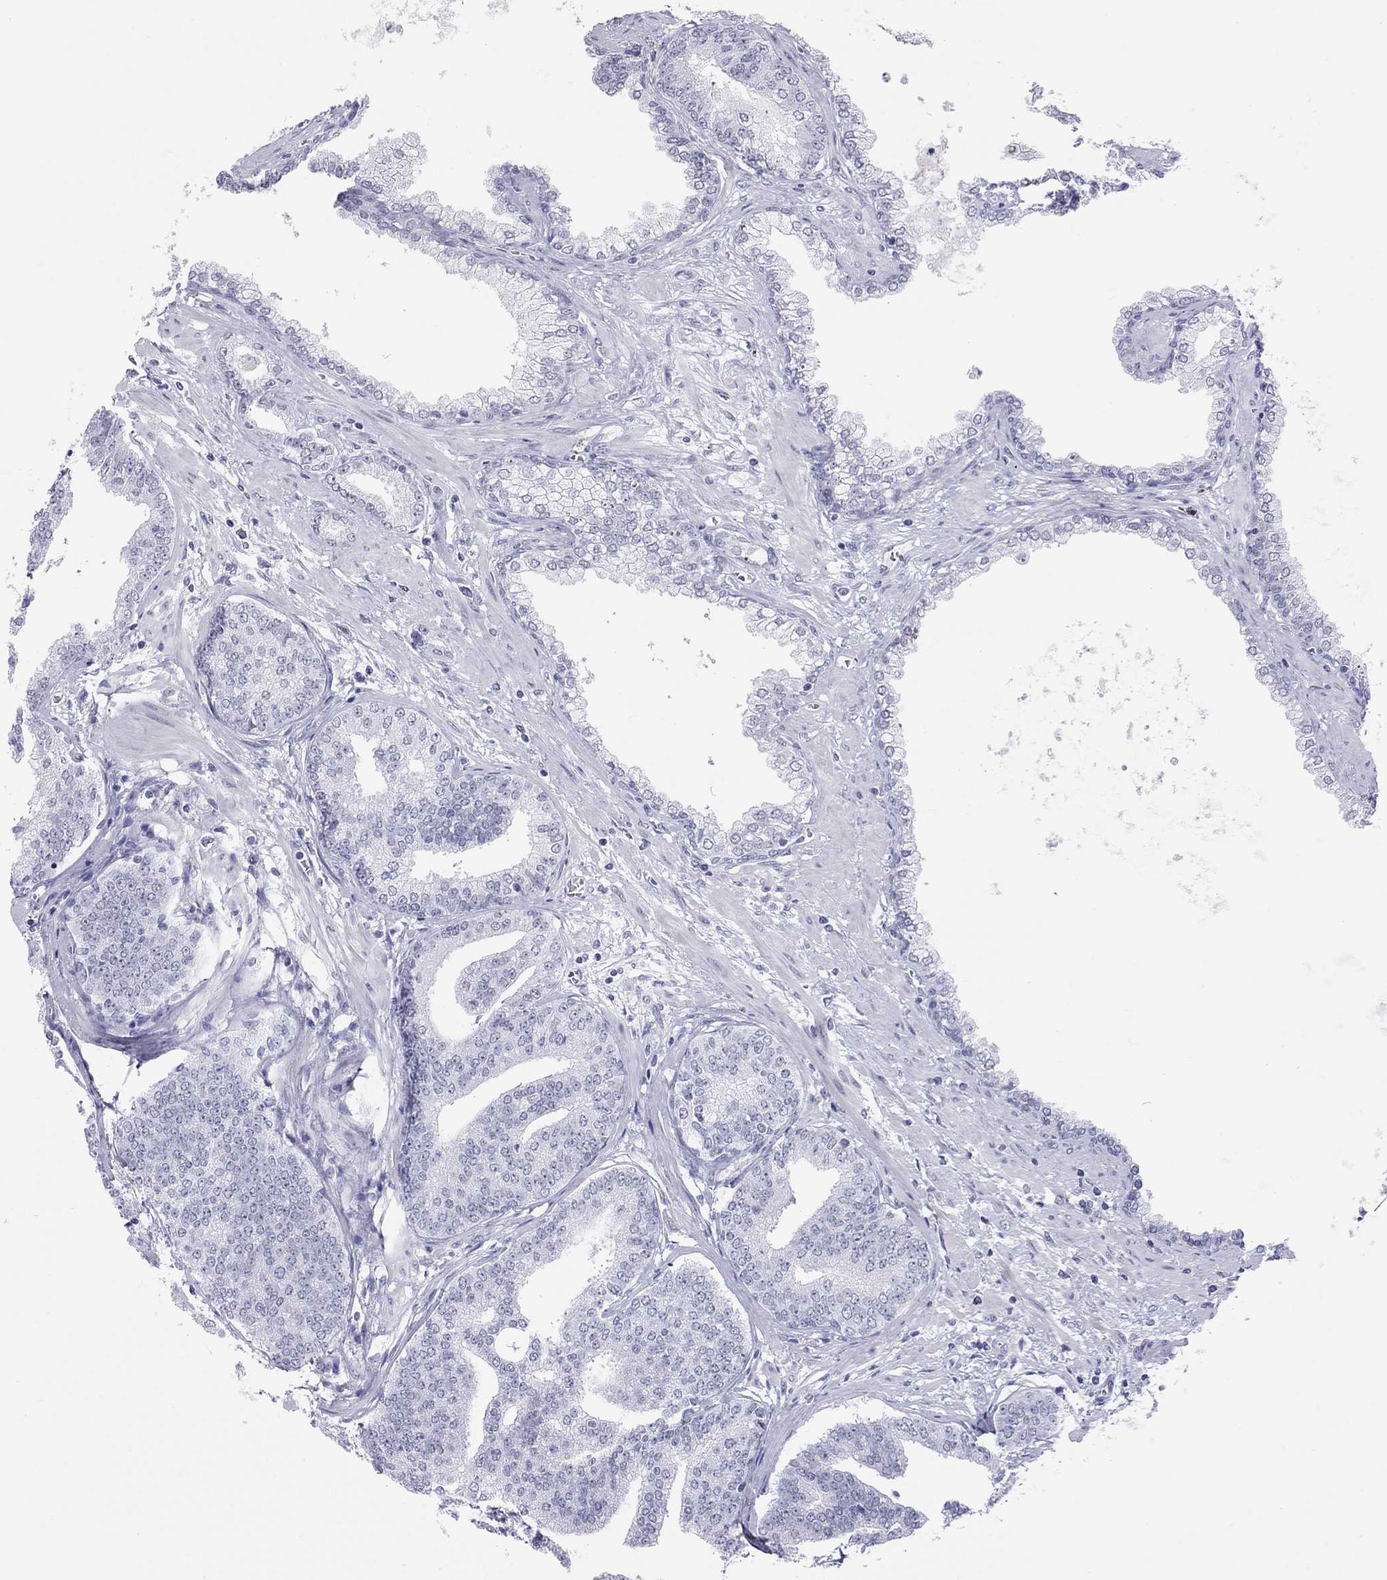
{"staining": {"intensity": "negative", "quantity": "none", "location": "none"}, "tissue": "prostate cancer", "cell_type": "Tumor cells", "image_type": "cancer", "snomed": [{"axis": "morphology", "description": "Adenocarcinoma, NOS"}, {"axis": "topography", "description": "Prostate"}], "caption": "A high-resolution image shows immunohistochemistry staining of prostate cancer, which displays no significant staining in tumor cells.", "gene": "JHY", "patient": {"sex": "male", "age": 64}}